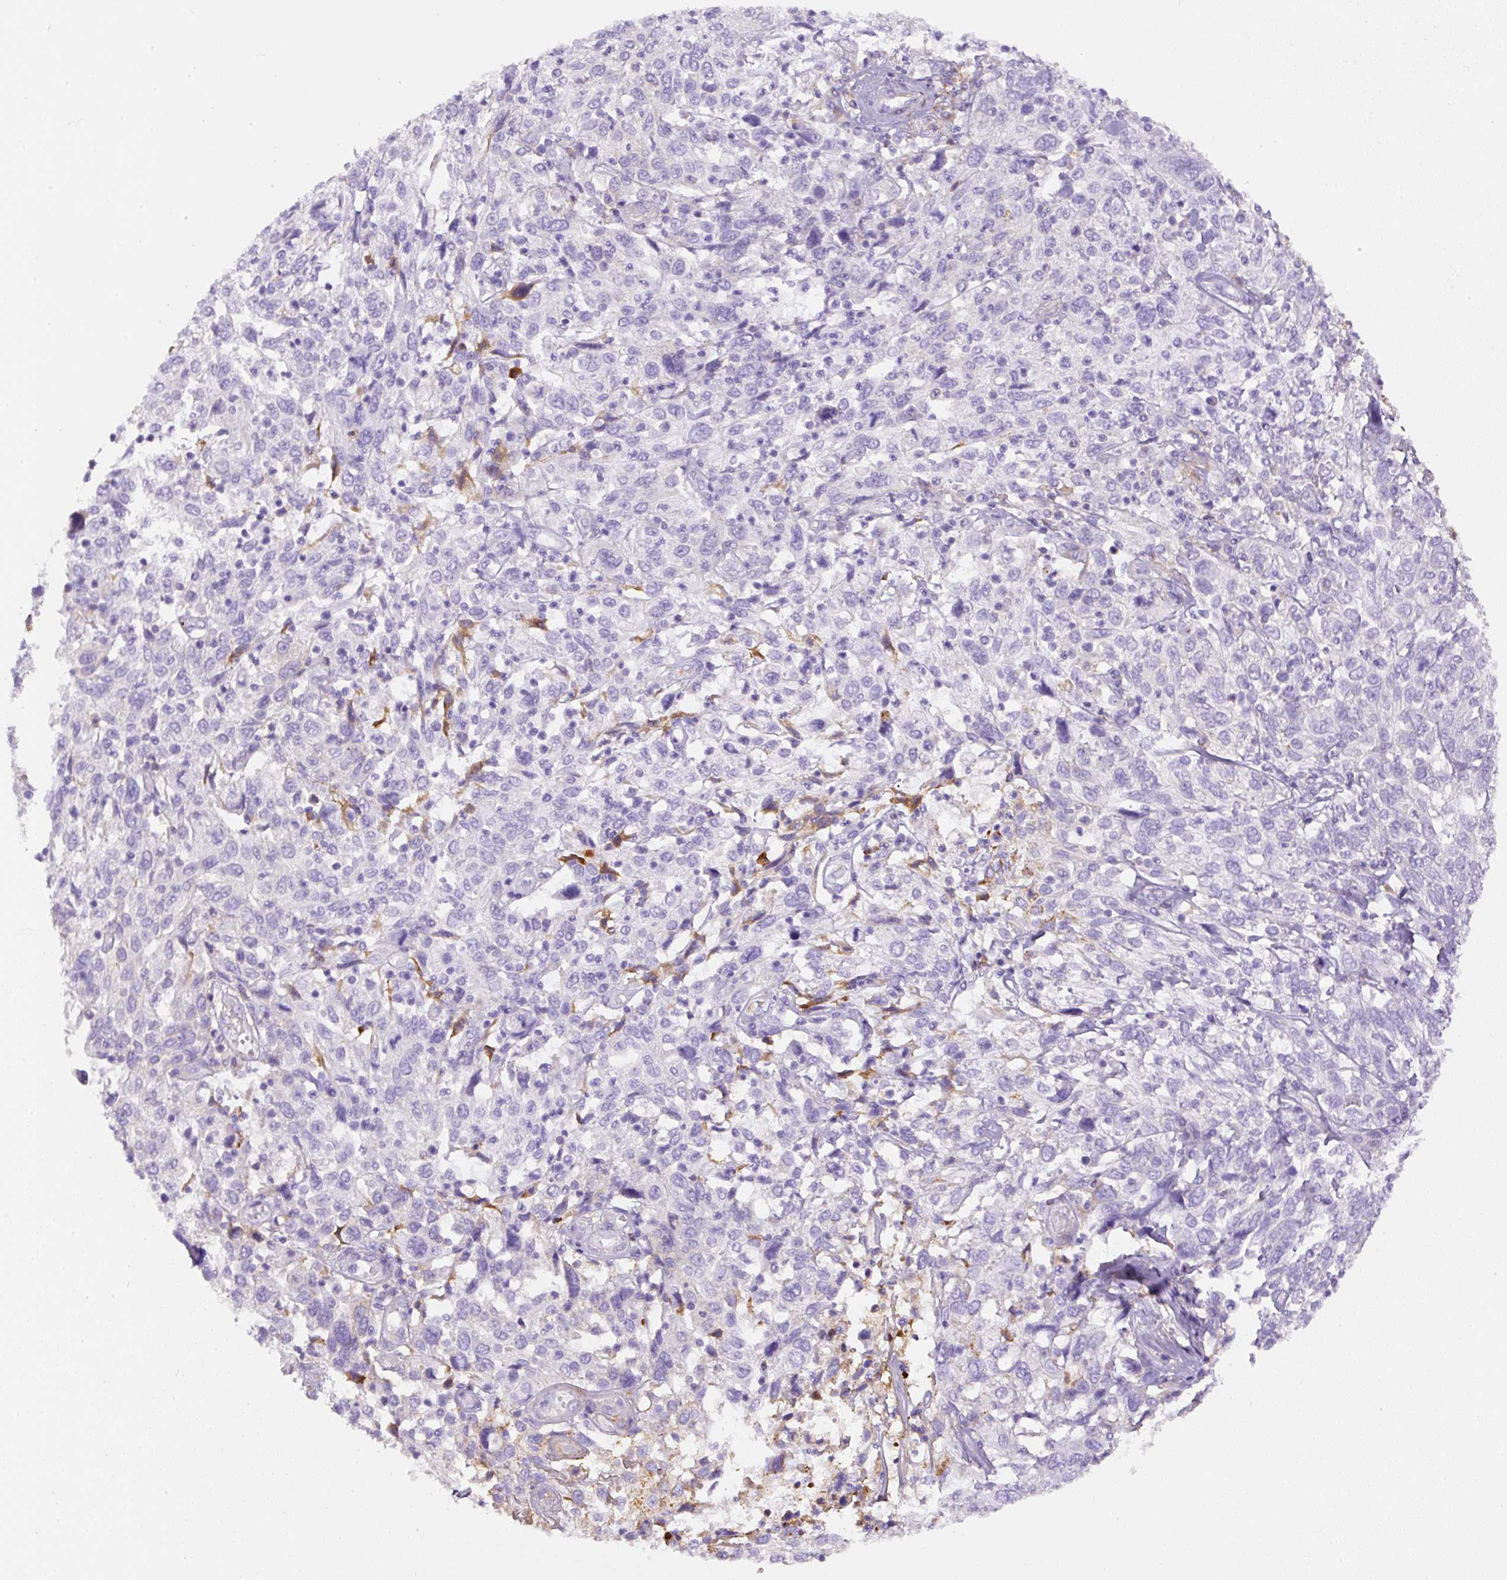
{"staining": {"intensity": "negative", "quantity": "none", "location": "none"}, "tissue": "cervical cancer", "cell_type": "Tumor cells", "image_type": "cancer", "snomed": [{"axis": "morphology", "description": "Squamous cell carcinoma, NOS"}, {"axis": "topography", "description": "Cervix"}], "caption": "A micrograph of human cervical cancer is negative for staining in tumor cells. (Brightfield microscopy of DAB immunohistochemistry at high magnification).", "gene": "APCS", "patient": {"sex": "female", "age": 46}}